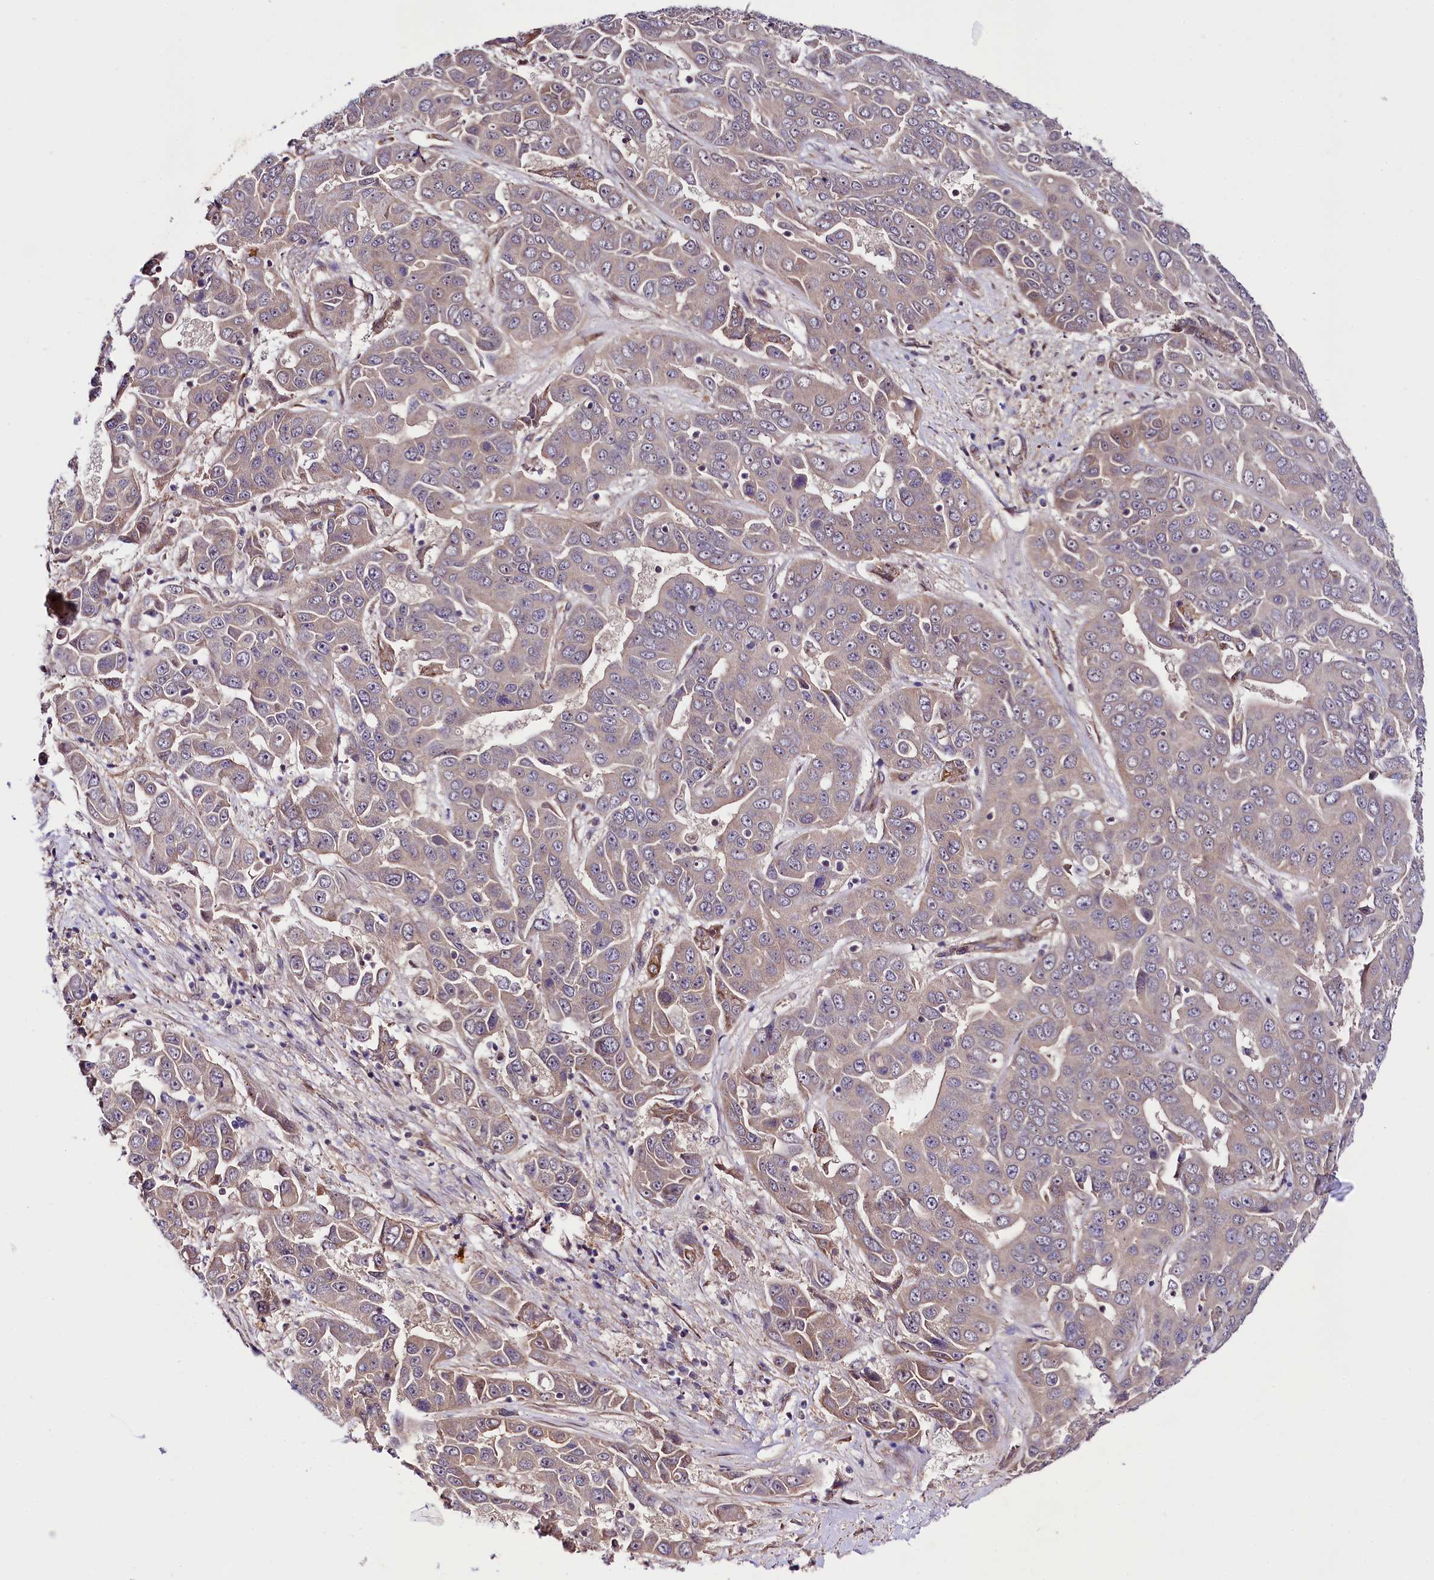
{"staining": {"intensity": "weak", "quantity": "<25%", "location": "cytoplasmic/membranous"}, "tissue": "liver cancer", "cell_type": "Tumor cells", "image_type": "cancer", "snomed": [{"axis": "morphology", "description": "Cholangiocarcinoma"}, {"axis": "topography", "description": "Liver"}], "caption": "Tumor cells are negative for brown protein staining in liver cholangiocarcinoma.", "gene": "PHLDB1", "patient": {"sex": "female", "age": 52}}